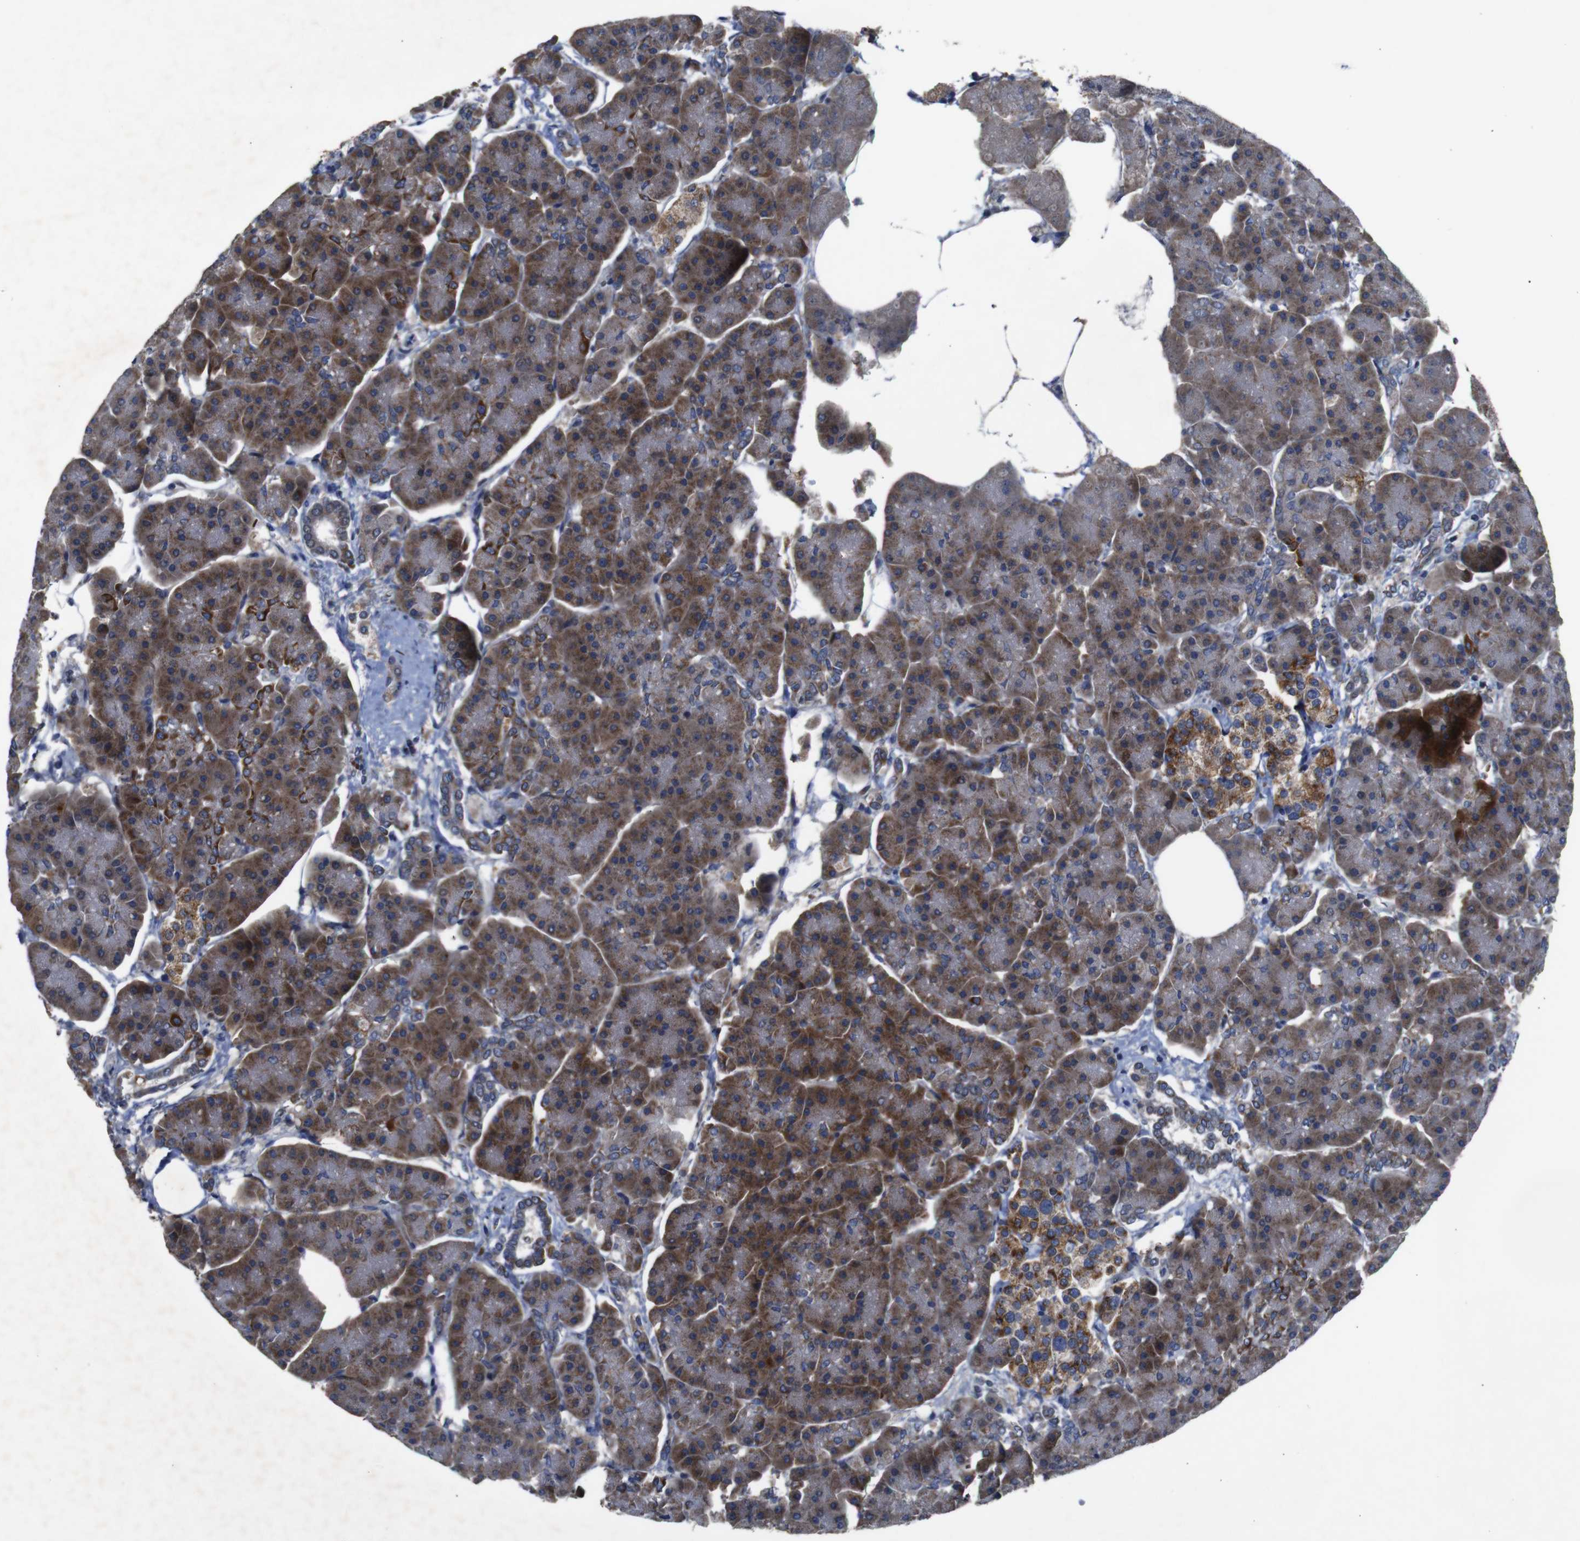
{"staining": {"intensity": "moderate", "quantity": ">75%", "location": "cytoplasmic/membranous"}, "tissue": "pancreas", "cell_type": "Exocrine glandular cells", "image_type": "normal", "snomed": [{"axis": "morphology", "description": "Normal tissue, NOS"}, {"axis": "topography", "description": "Pancreas"}], "caption": "Protein staining of benign pancreas demonstrates moderate cytoplasmic/membranous expression in approximately >75% of exocrine glandular cells.", "gene": "CHST10", "patient": {"sex": "female", "age": 70}}